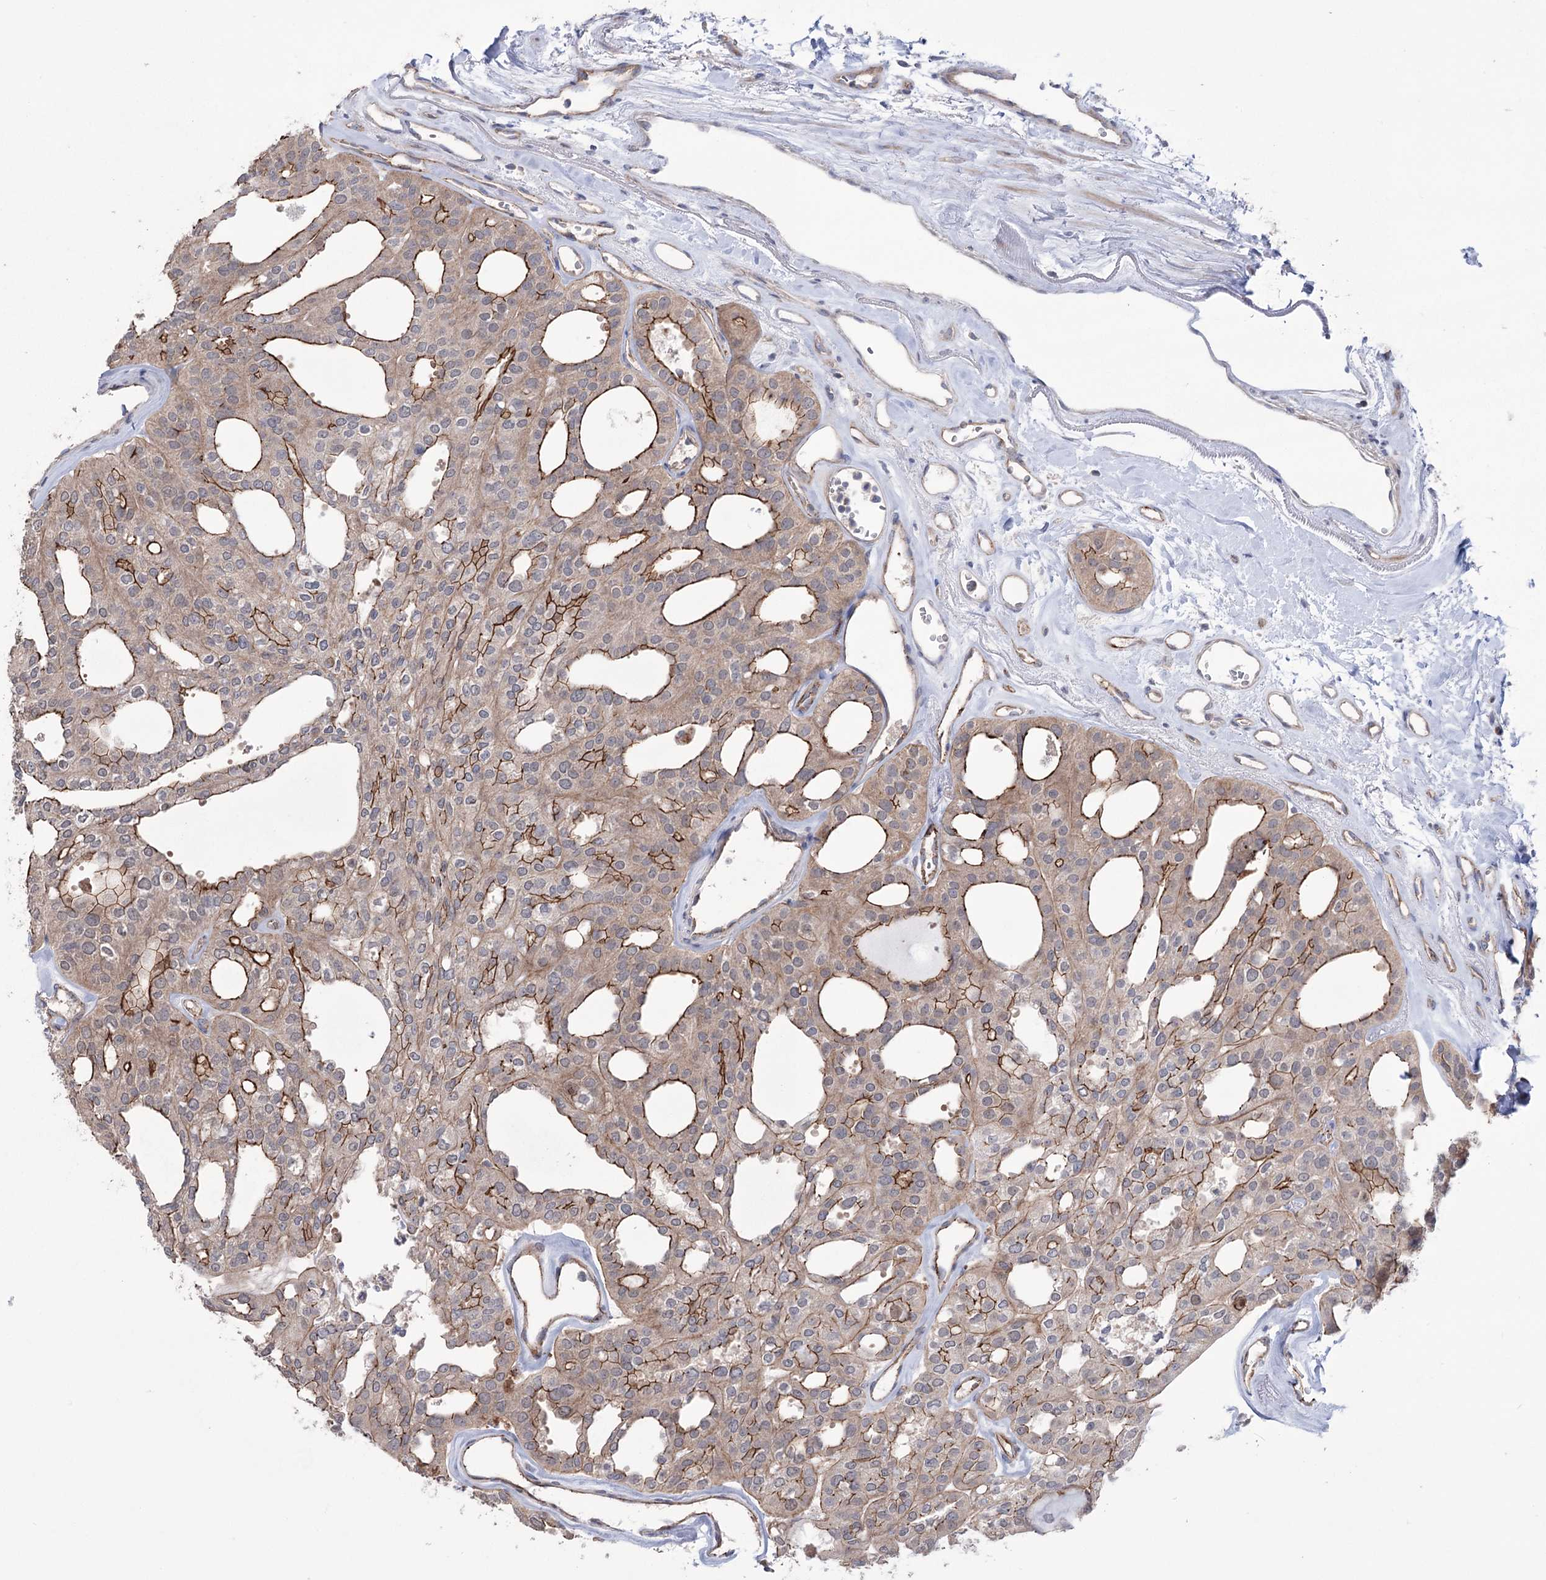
{"staining": {"intensity": "strong", "quantity": "25%-75%", "location": "cytoplasmic/membranous"}, "tissue": "thyroid cancer", "cell_type": "Tumor cells", "image_type": "cancer", "snomed": [{"axis": "morphology", "description": "Follicular adenoma carcinoma, NOS"}, {"axis": "topography", "description": "Thyroid gland"}], "caption": "Strong cytoplasmic/membranous expression is identified in about 25%-75% of tumor cells in thyroid cancer (follicular adenoma carcinoma).", "gene": "TRIM71", "patient": {"sex": "male", "age": 75}}